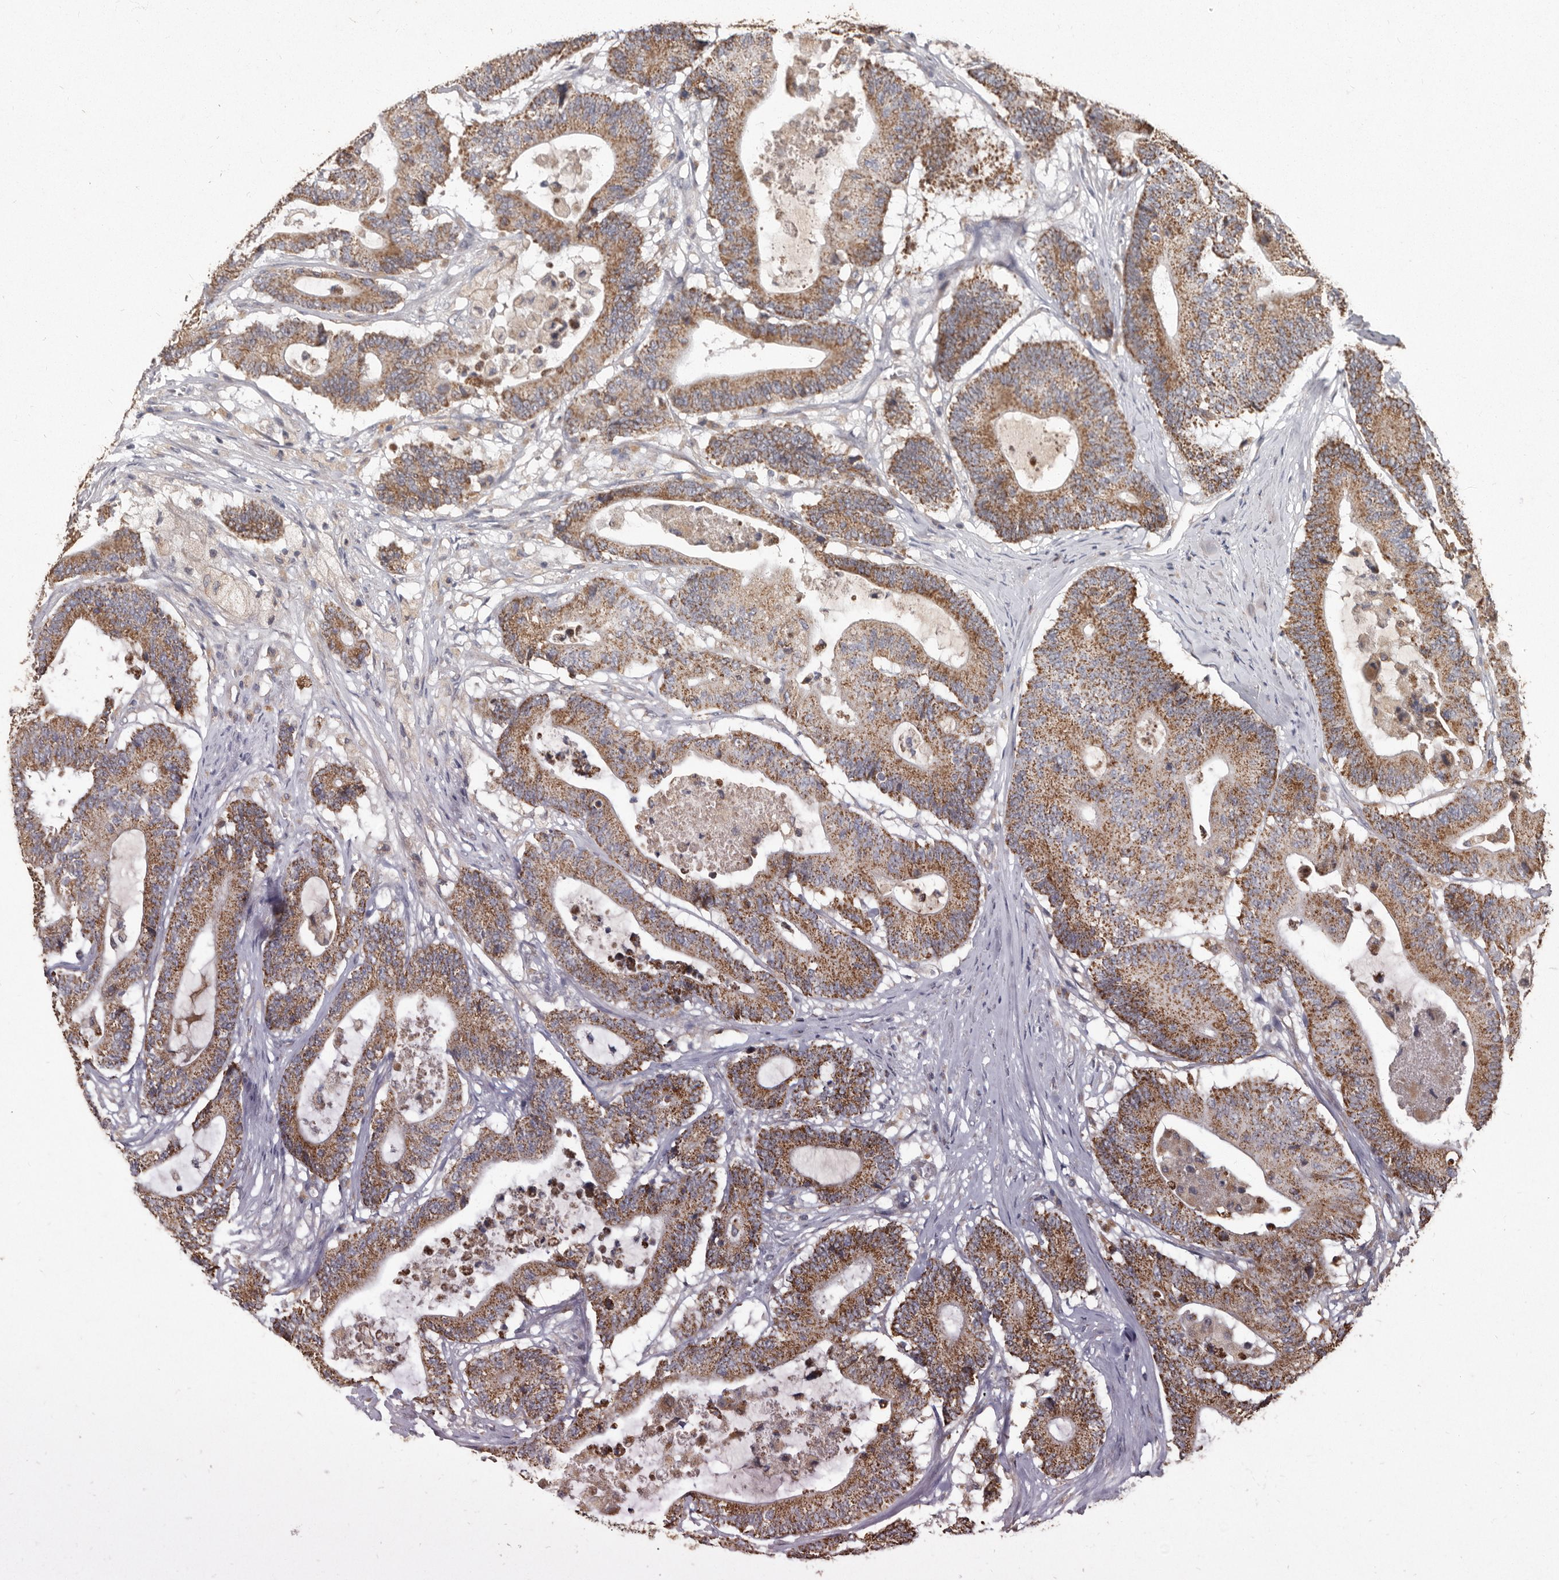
{"staining": {"intensity": "moderate", "quantity": ">75%", "location": "cytoplasmic/membranous"}, "tissue": "colorectal cancer", "cell_type": "Tumor cells", "image_type": "cancer", "snomed": [{"axis": "morphology", "description": "Adenocarcinoma, NOS"}, {"axis": "topography", "description": "Colon"}], "caption": "Protein analysis of colorectal adenocarcinoma tissue exhibits moderate cytoplasmic/membranous positivity in about >75% of tumor cells. (Stains: DAB in brown, nuclei in blue, Microscopy: brightfield microscopy at high magnification).", "gene": "KIF26B", "patient": {"sex": "female", "age": 84}}